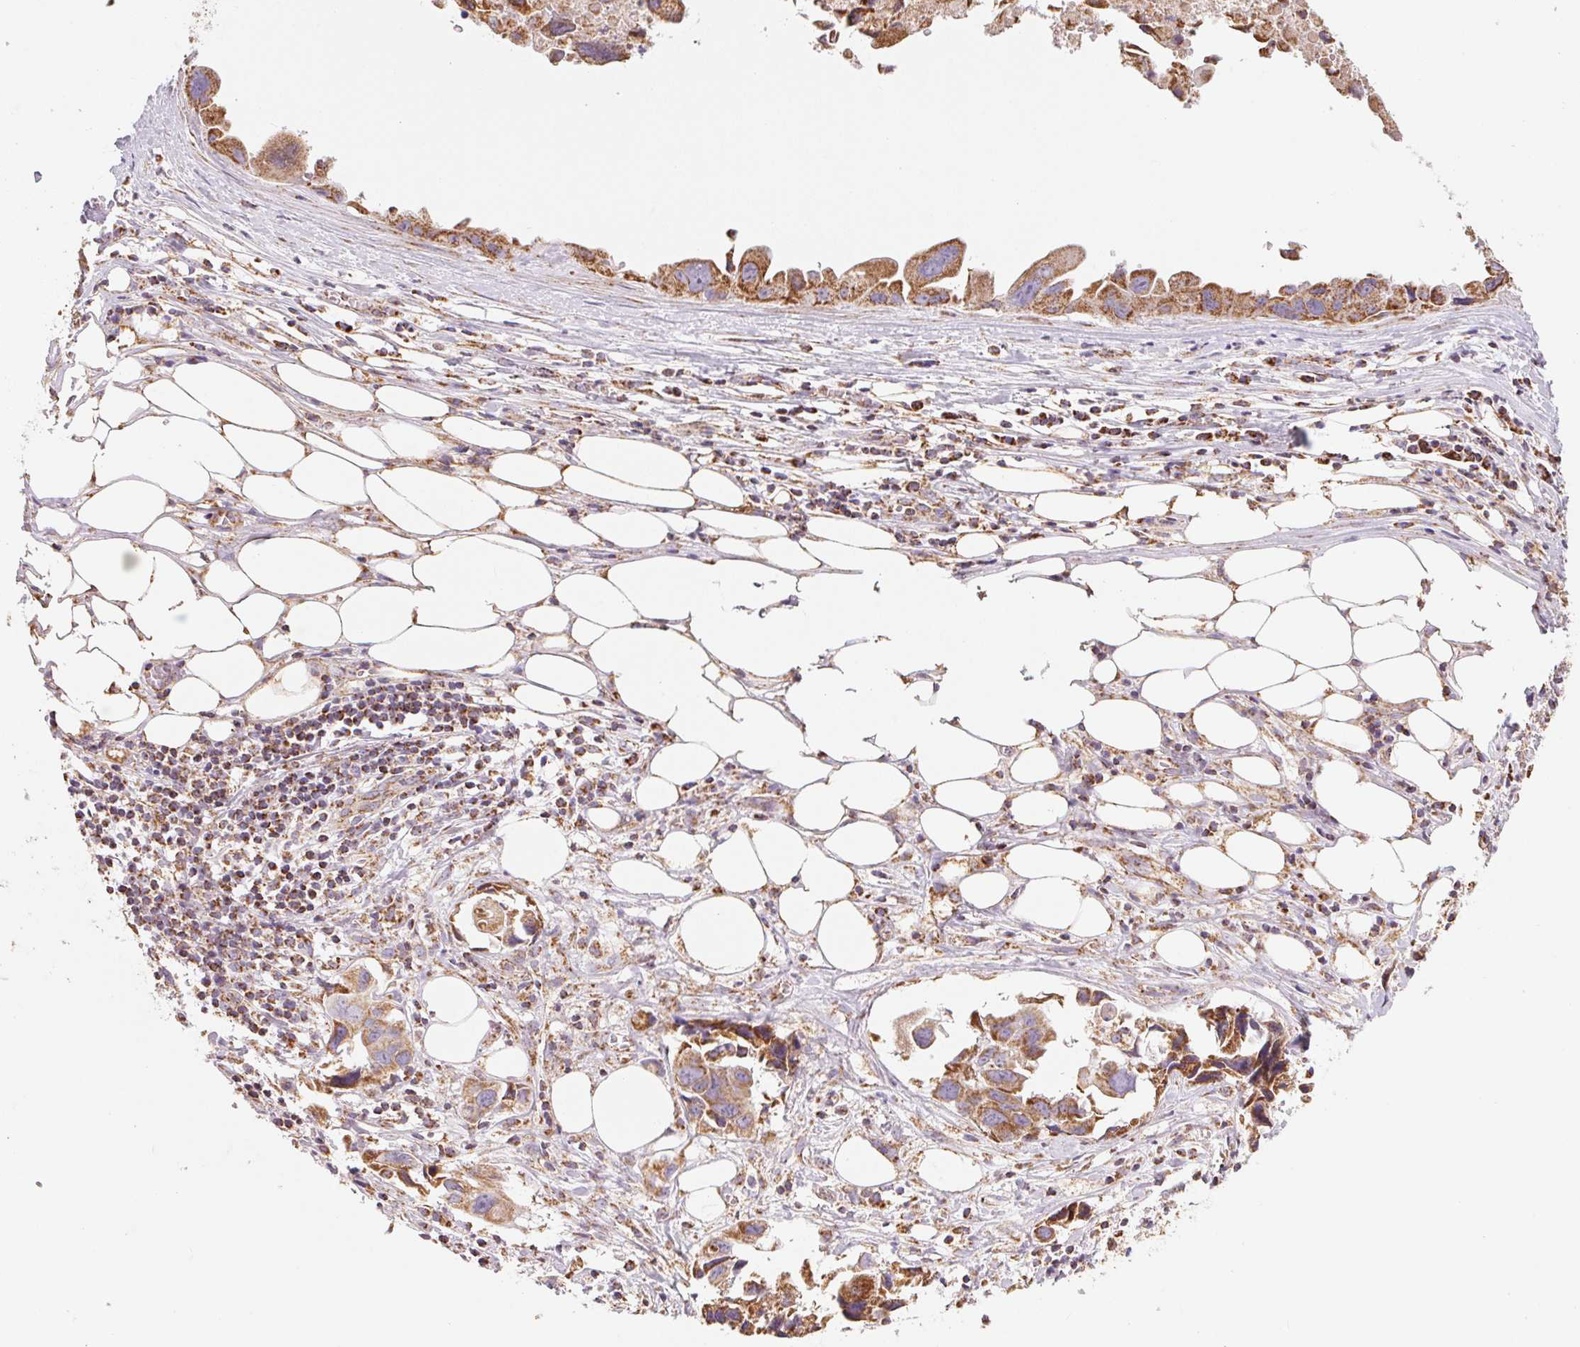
{"staining": {"intensity": "moderate", "quantity": ">75%", "location": "cytoplasmic/membranous"}, "tissue": "lung cancer", "cell_type": "Tumor cells", "image_type": "cancer", "snomed": [{"axis": "morphology", "description": "Adenocarcinoma, NOS"}, {"axis": "topography", "description": "Lymph node"}, {"axis": "topography", "description": "Lung"}], "caption": "An image showing moderate cytoplasmic/membranous expression in approximately >75% of tumor cells in lung adenocarcinoma, as visualized by brown immunohistochemical staining.", "gene": "NDUFS2", "patient": {"sex": "male", "age": 64}}